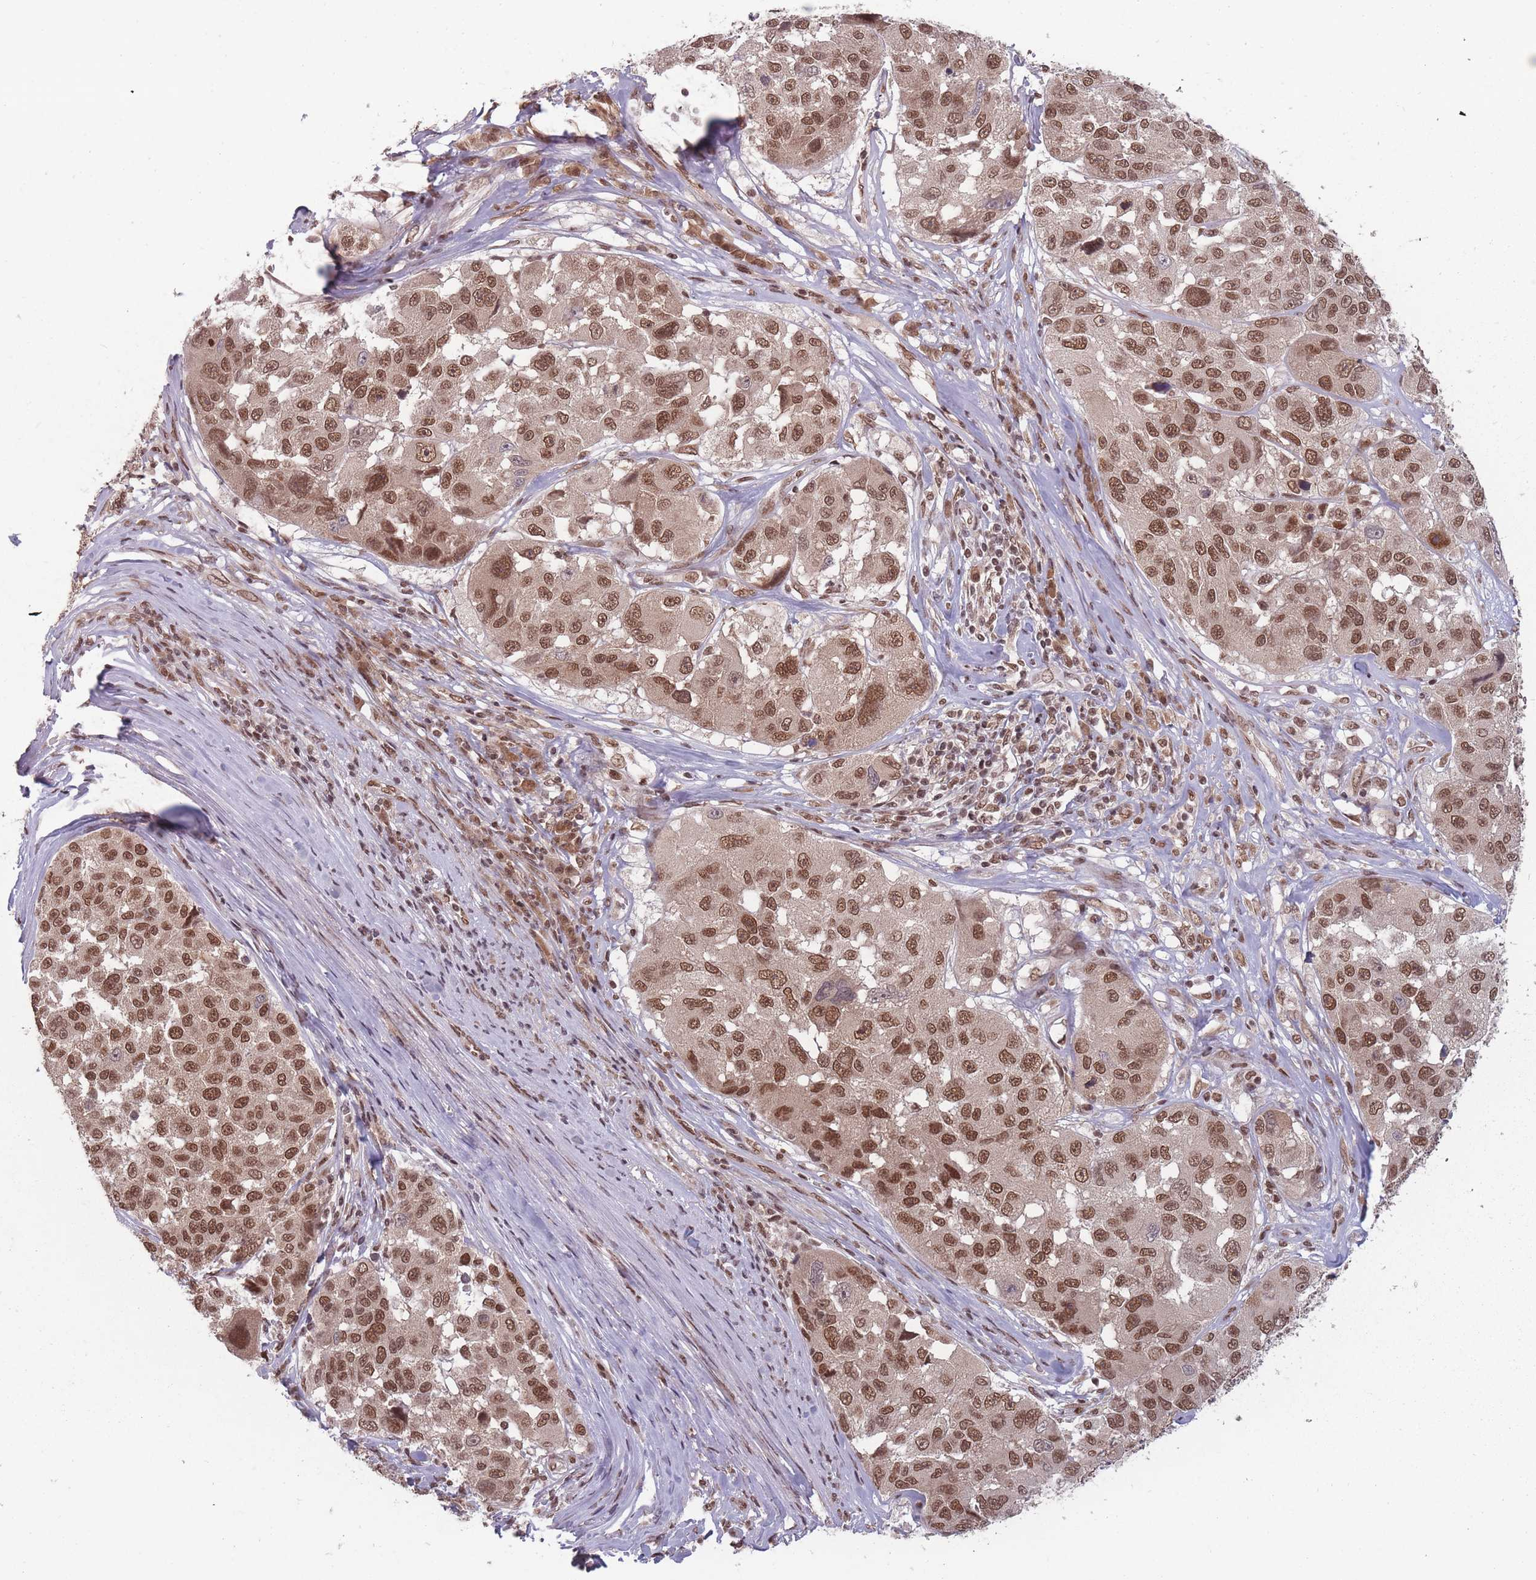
{"staining": {"intensity": "moderate", "quantity": ">75%", "location": "nuclear"}, "tissue": "melanoma", "cell_type": "Tumor cells", "image_type": "cancer", "snomed": [{"axis": "morphology", "description": "Malignant melanoma, NOS"}, {"axis": "topography", "description": "Skin"}], "caption": "A brown stain labels moderate nuclear positivity of a protein in human melanoma tumor cells.", "gene": "TMED3", "patient": {"sex": "female", "age": 66}}